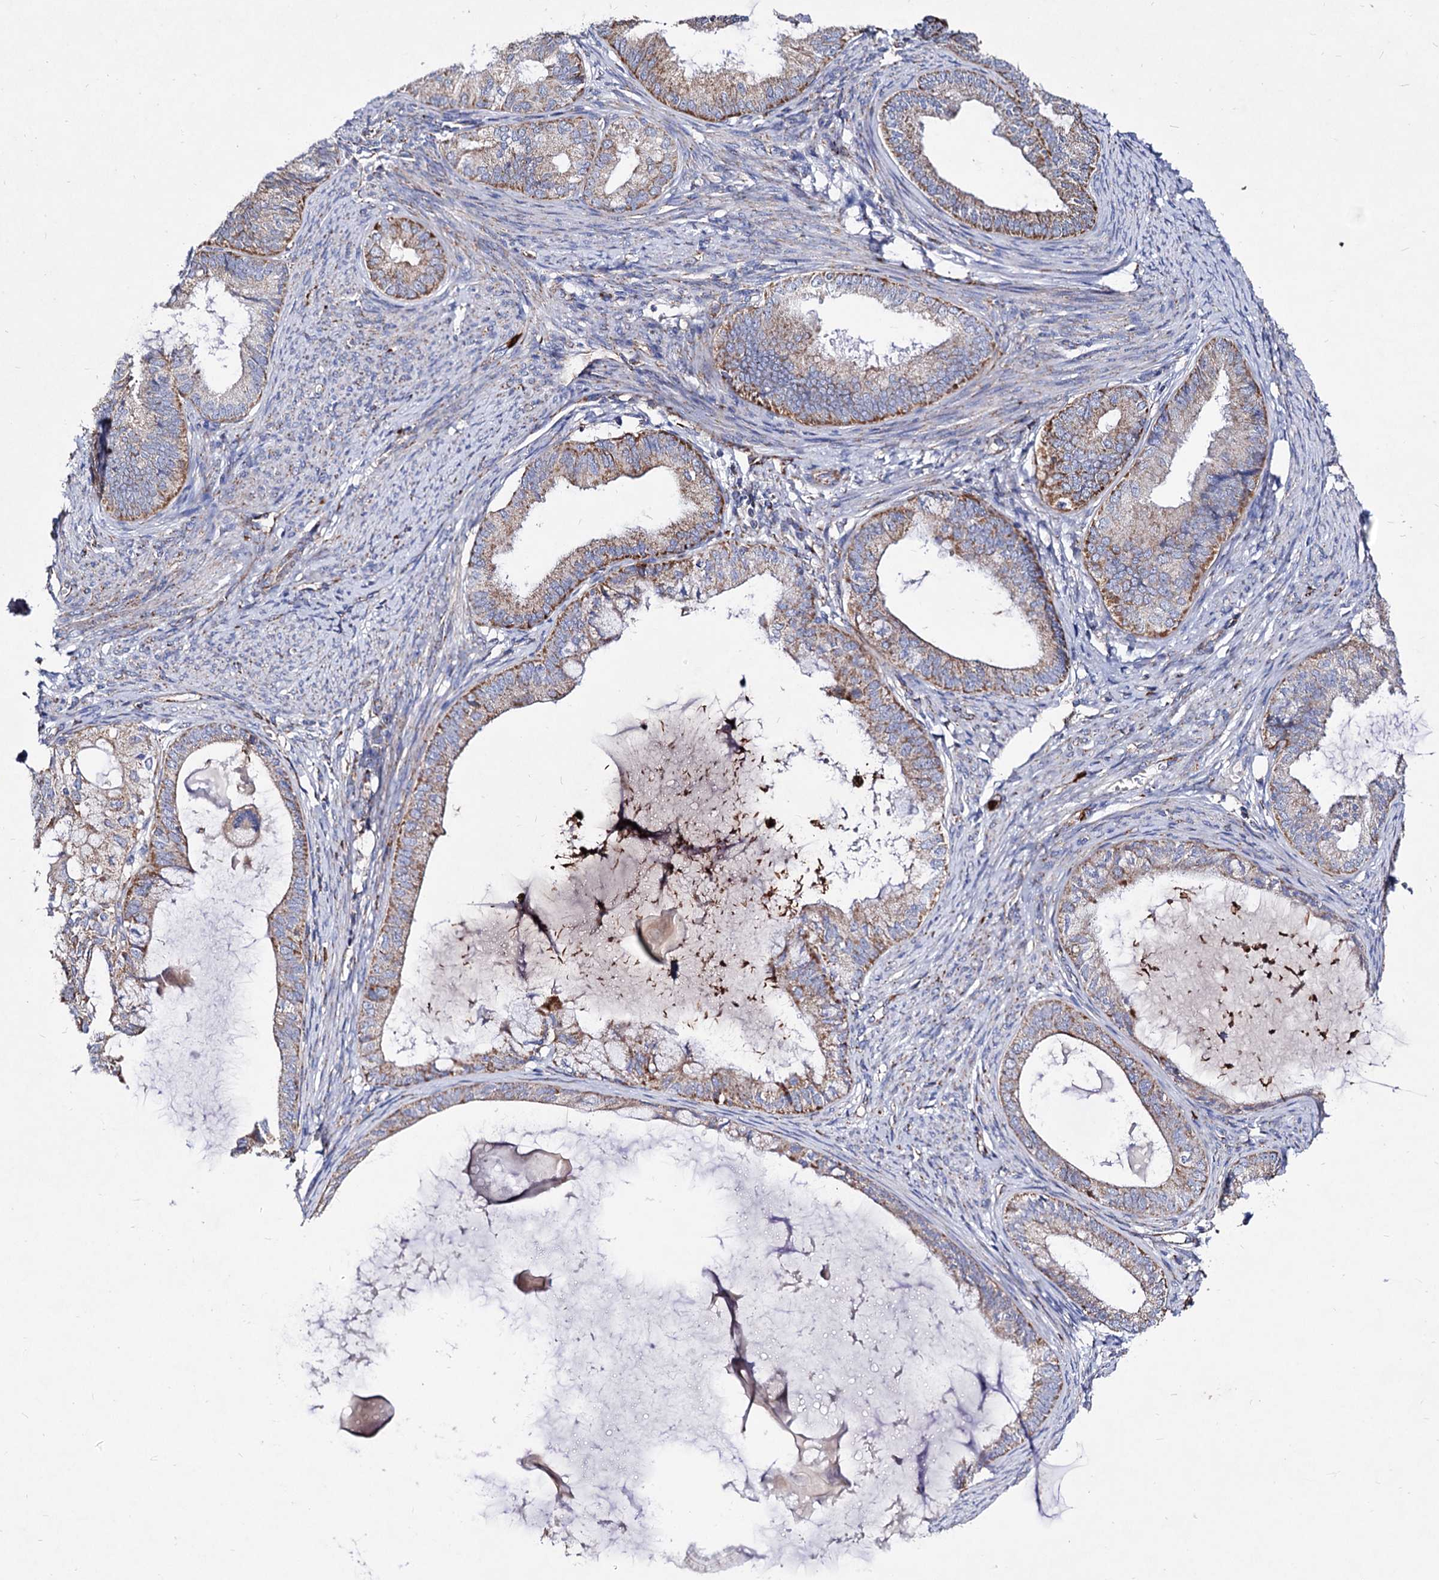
{"staining": {"intensity": "moderate", "quantity": "25%-75%", "location": "cytoplasmic/membranous"}, "tissue": "endometrial cancer", "cell_type": "Tumor cells", "image_type": "cancer", "snomed": [{"axis": "morphology", "description": "Adenocarcinoma, NOS"}, {"axis": "topography", "description": "Endometrium"}], "caption": "Brown immunohistochemical staining in adenocarcinoma (endometrial) displays moderate cytoplasmic/membranous positivity in about 25%-75% of tumor cells.", "gene": "ACAD9", "patient": {"sex": "female", "age": 86}}